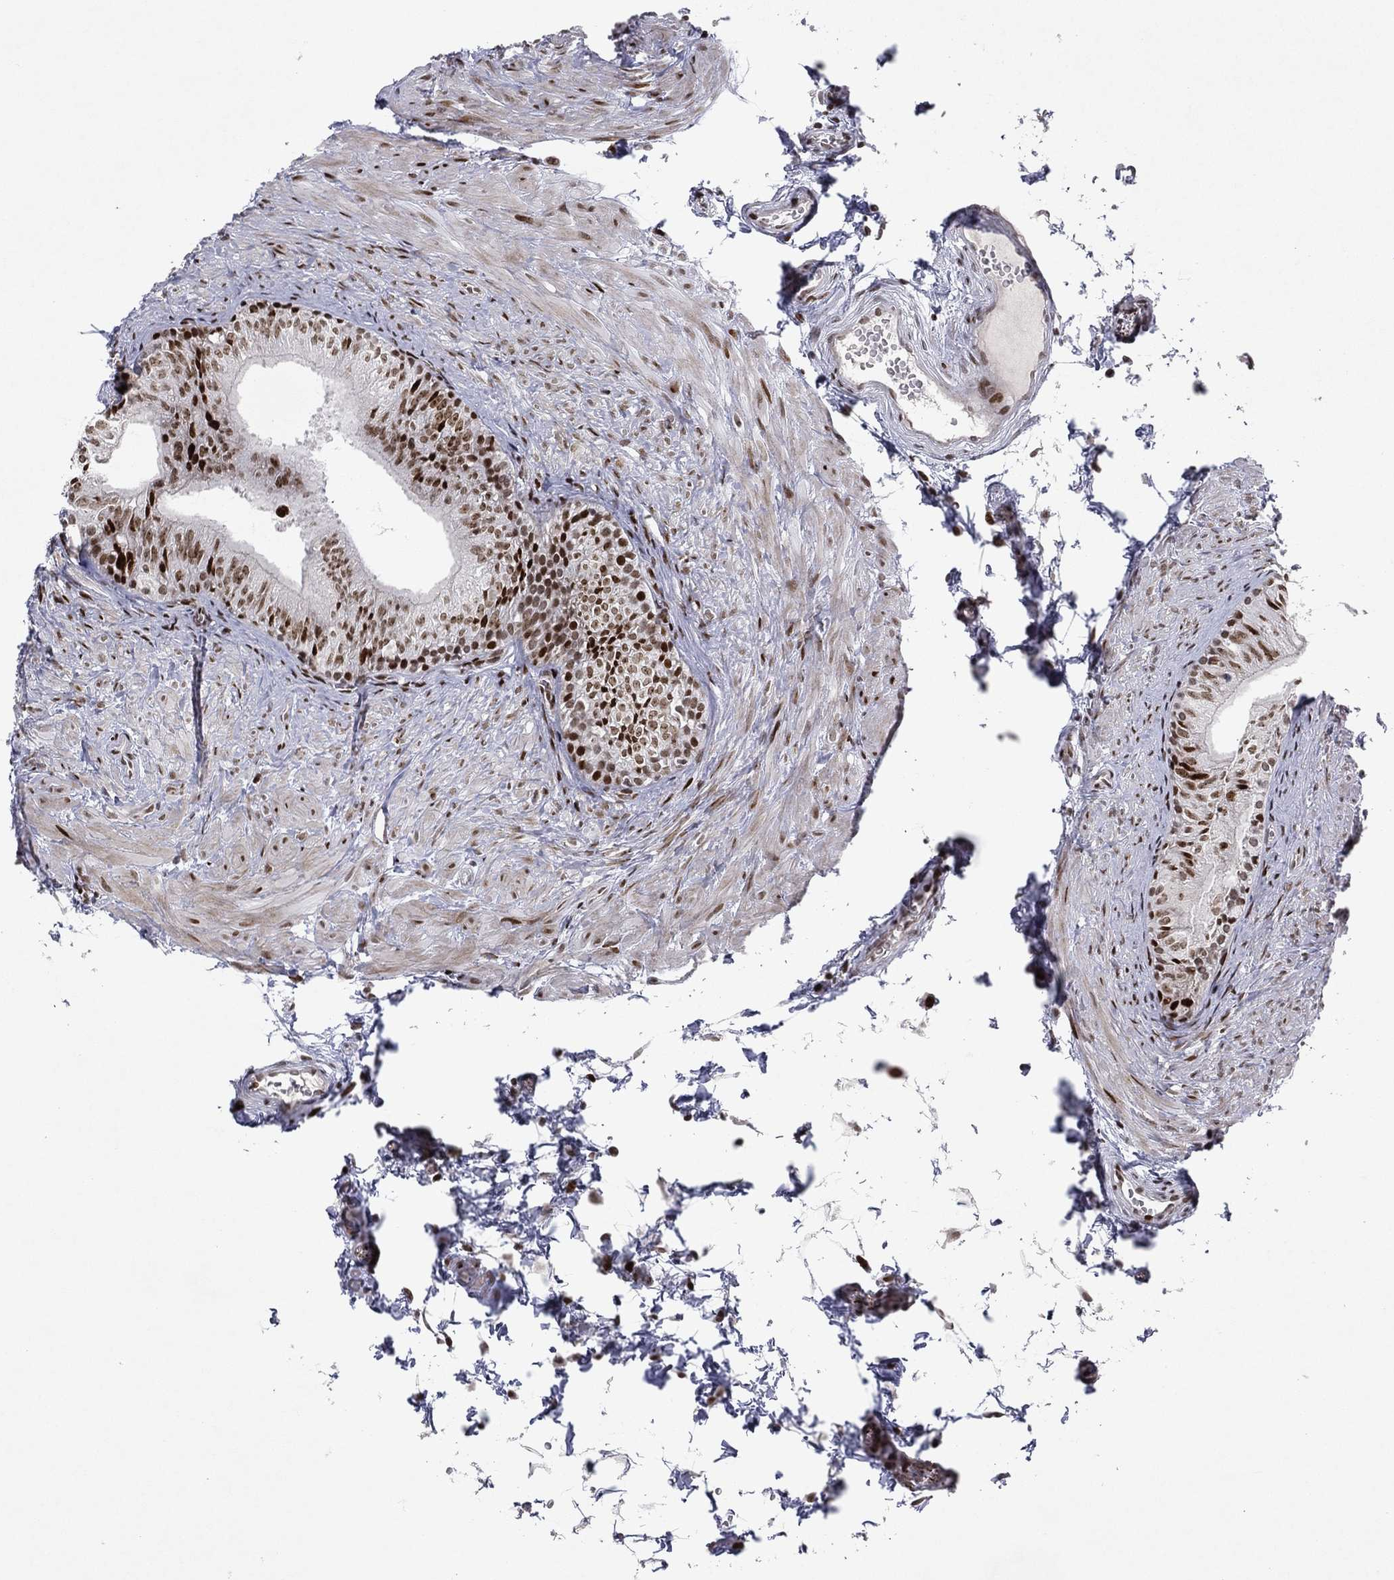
{"staining": {"intensity": "strong", "quantity": "25%-75%", "location": "nuclear"}, "tissue": "epididymis", "cell_type": "Glandular cells", "image_type": "normal", "snomed": [{"axis": "morphology", "description": "Normal tissue, NOS"}, {"axis": "topography", "description": "Epididymis"}], "caption": "Immunohistochemistry image of benign epididymis stained for a protein (brown), which shows high levels of strong nuclear staining in approximately 25%-75% of glandular cells.", "gene": "RTF1", "patient": {"sex": "male", "age": 22}}